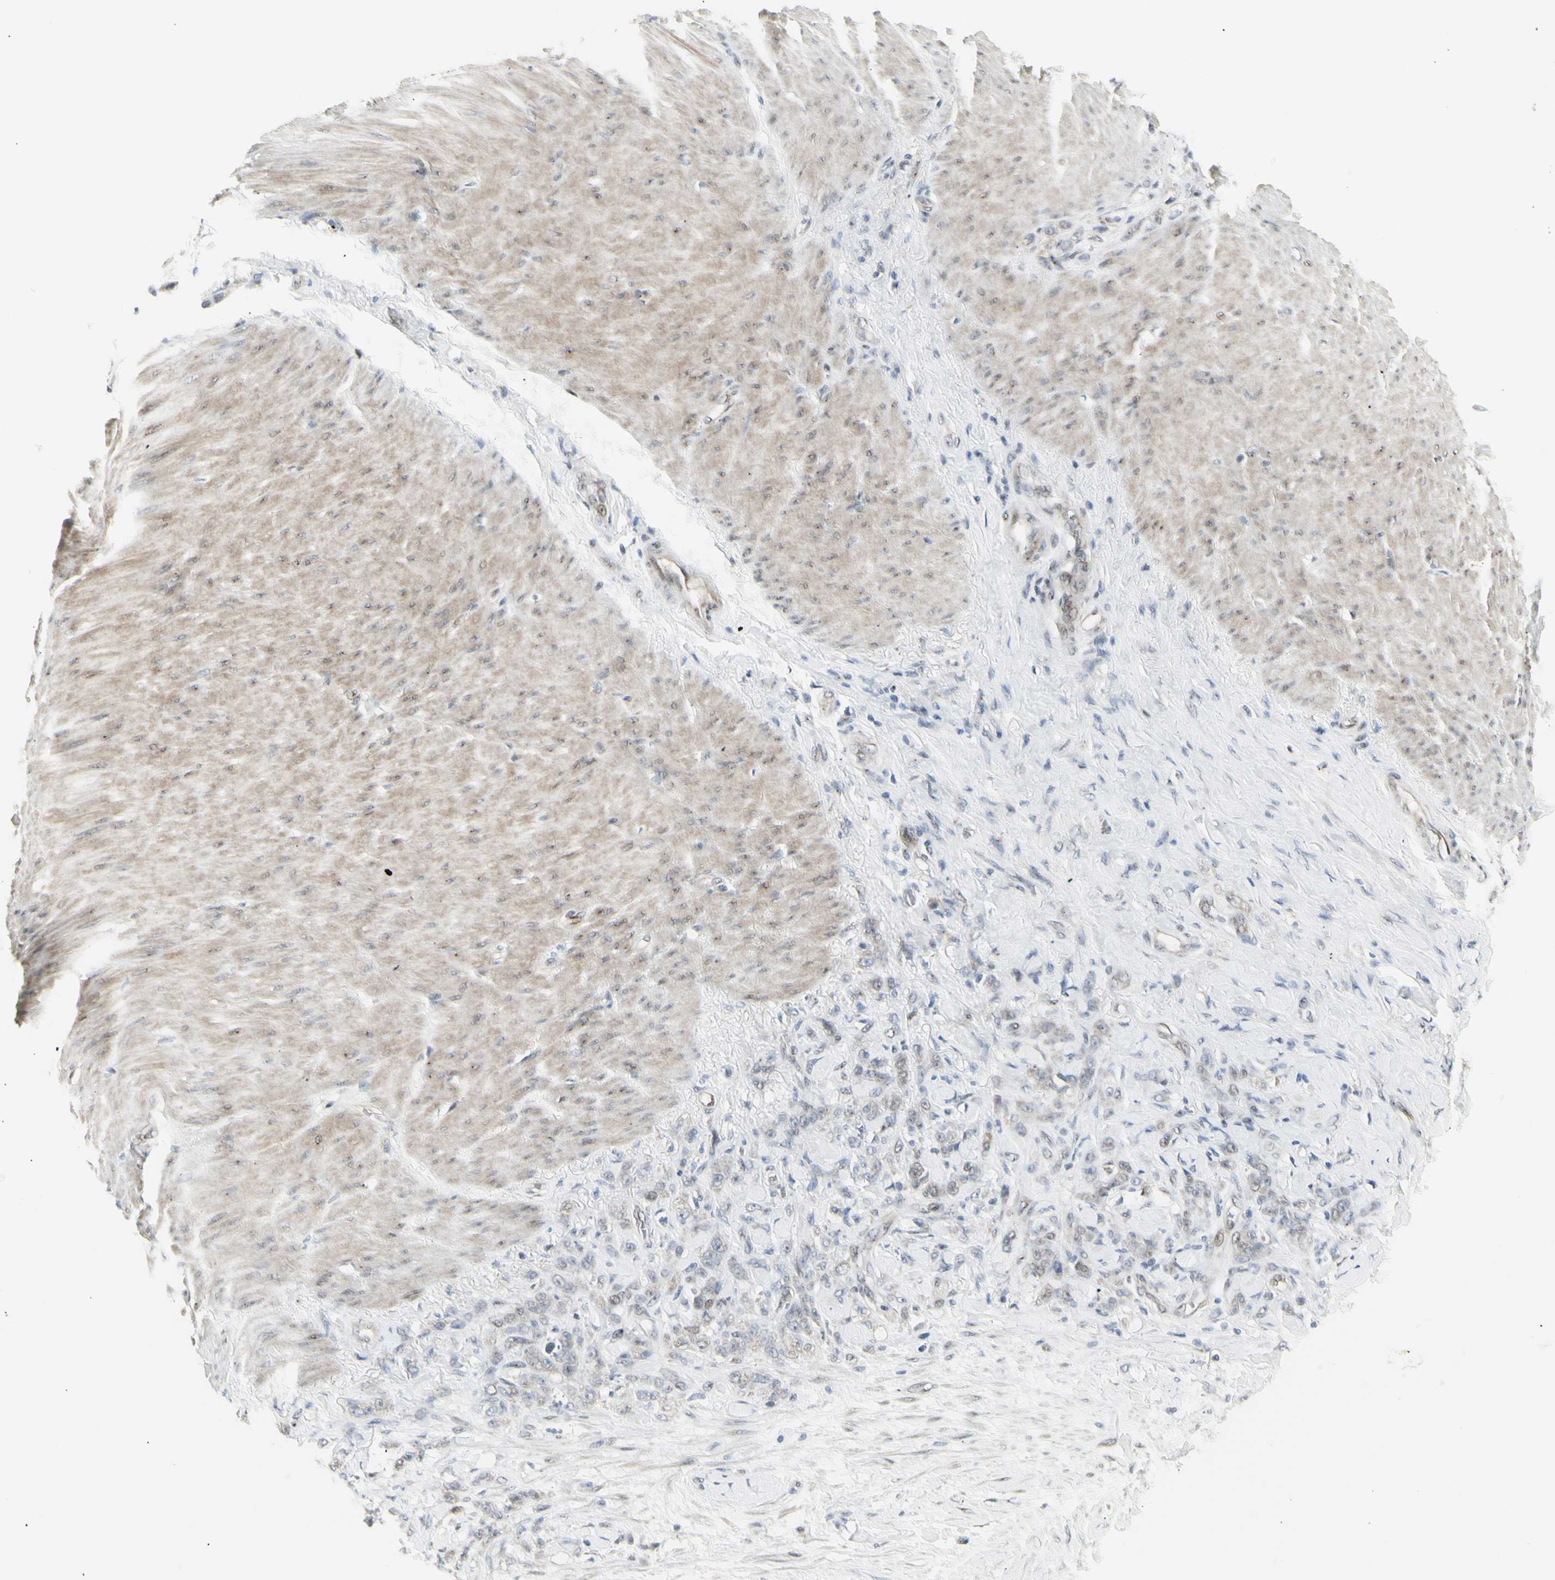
{"staining": {"intensity": "weak", "quantity": ">75%", "location": "nuclear"}, "tissue": "stomach cancer", "cell_type": "Tumor cells", "image_type": "cancer", "snomed": [{"axis": "morphology", "description": "Adenocarcinoma, NOS"}, {"axis": "topography", "description": "Stomach"}], "caption": "DAB immunohistochemical staining of stomach adenocarcinoma shows weak nuclear protein expression in approximately >75% of tumor cells.", "gene": "DHRS7B", "patient": {"sex": "male", "age": 82}}